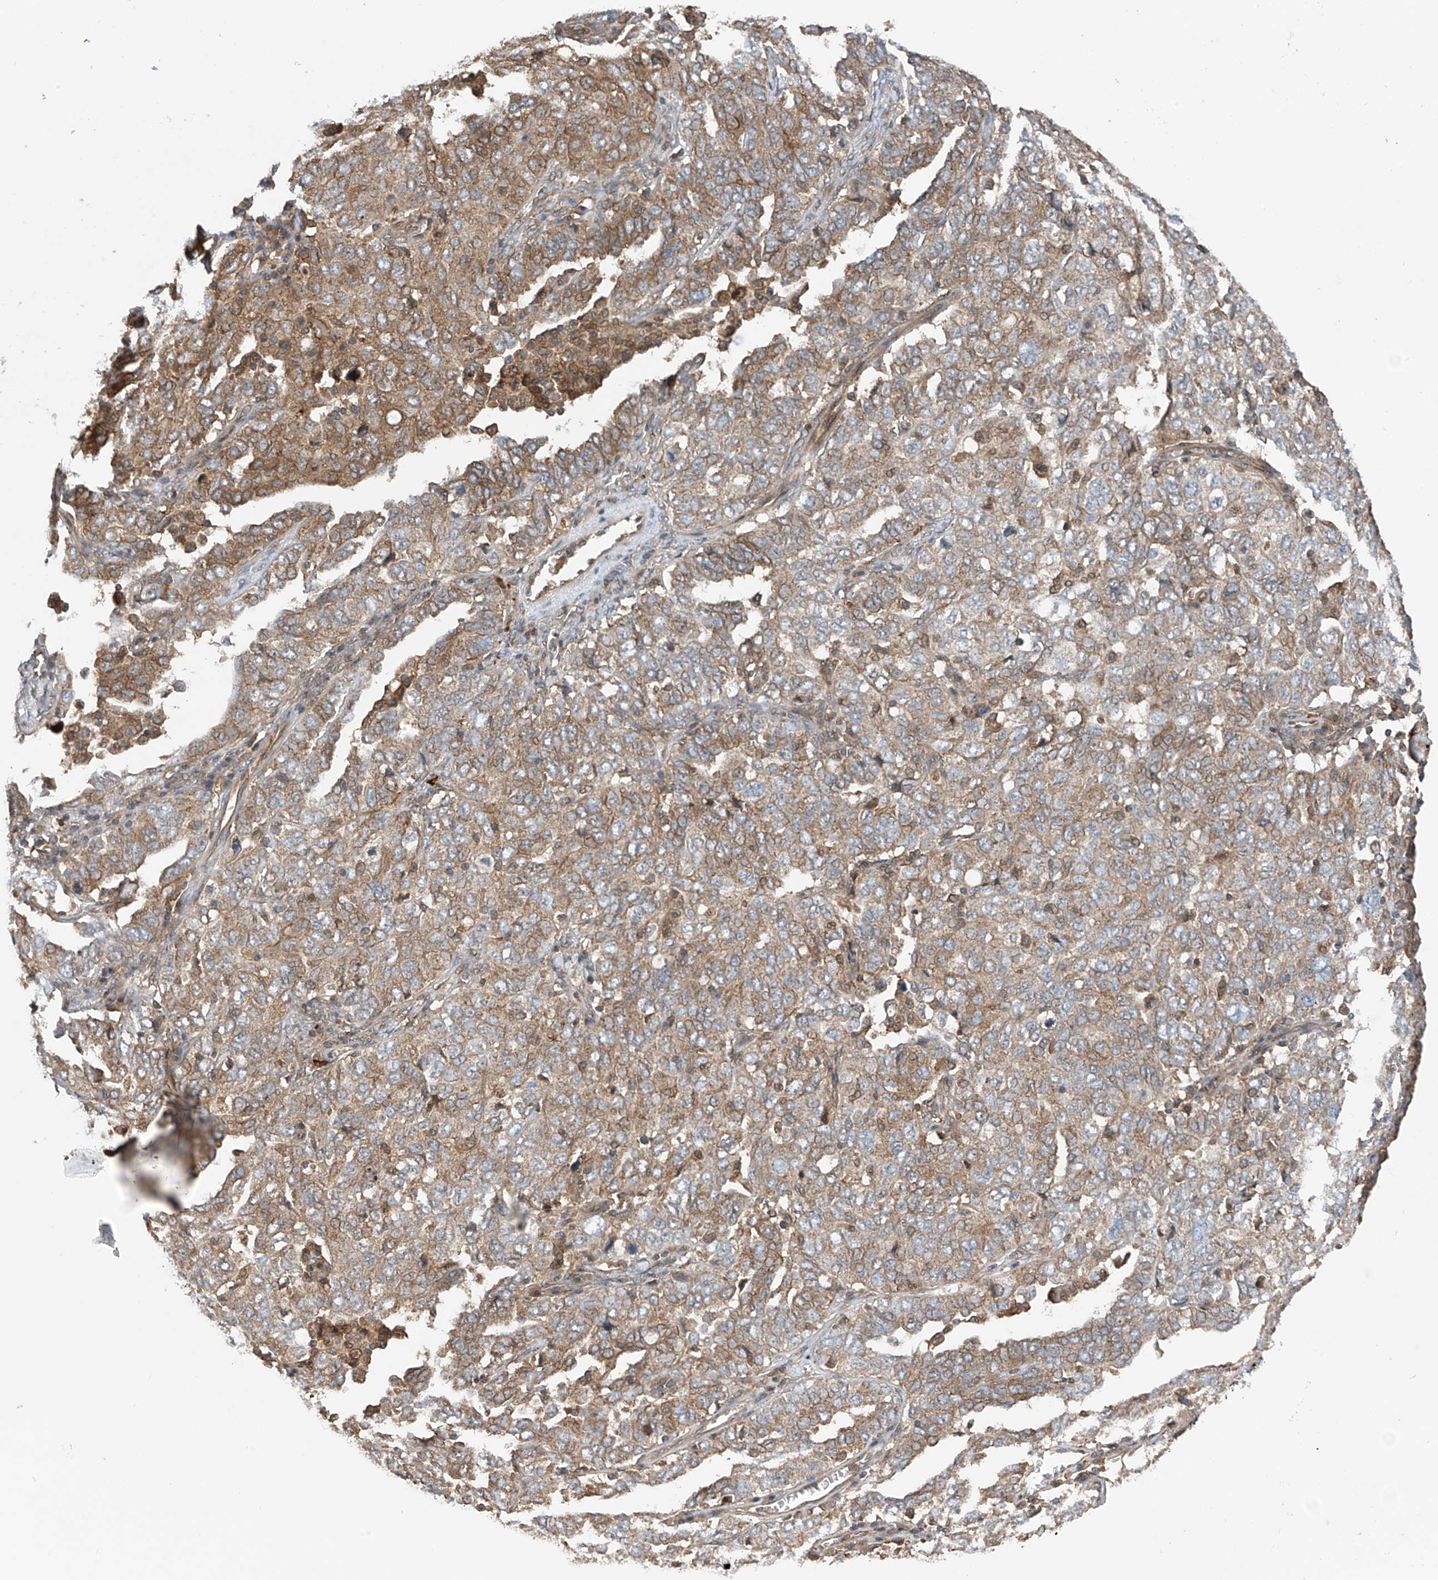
{"staining": {"intensity": "moderate", "quantity": ">75%", "location": "cytoplasmic/membranous"}, "tissue": "ovarian cancer", "cell_type": "Tumor cells", "image_type": "cancer", "snomed": [{"axis": "morphology", "description": "Carcinoma, endometroid"}, {"axis": "topography", "description": "Ovary"}], "caption": "Tumor cells show medium levels of moderate cytoplasmic/membranous expression in about >75% of cells in human ovarian endometroid carcinoma.", "gene": "CHPF", "patient": {"sex": "female", "age": 62}}